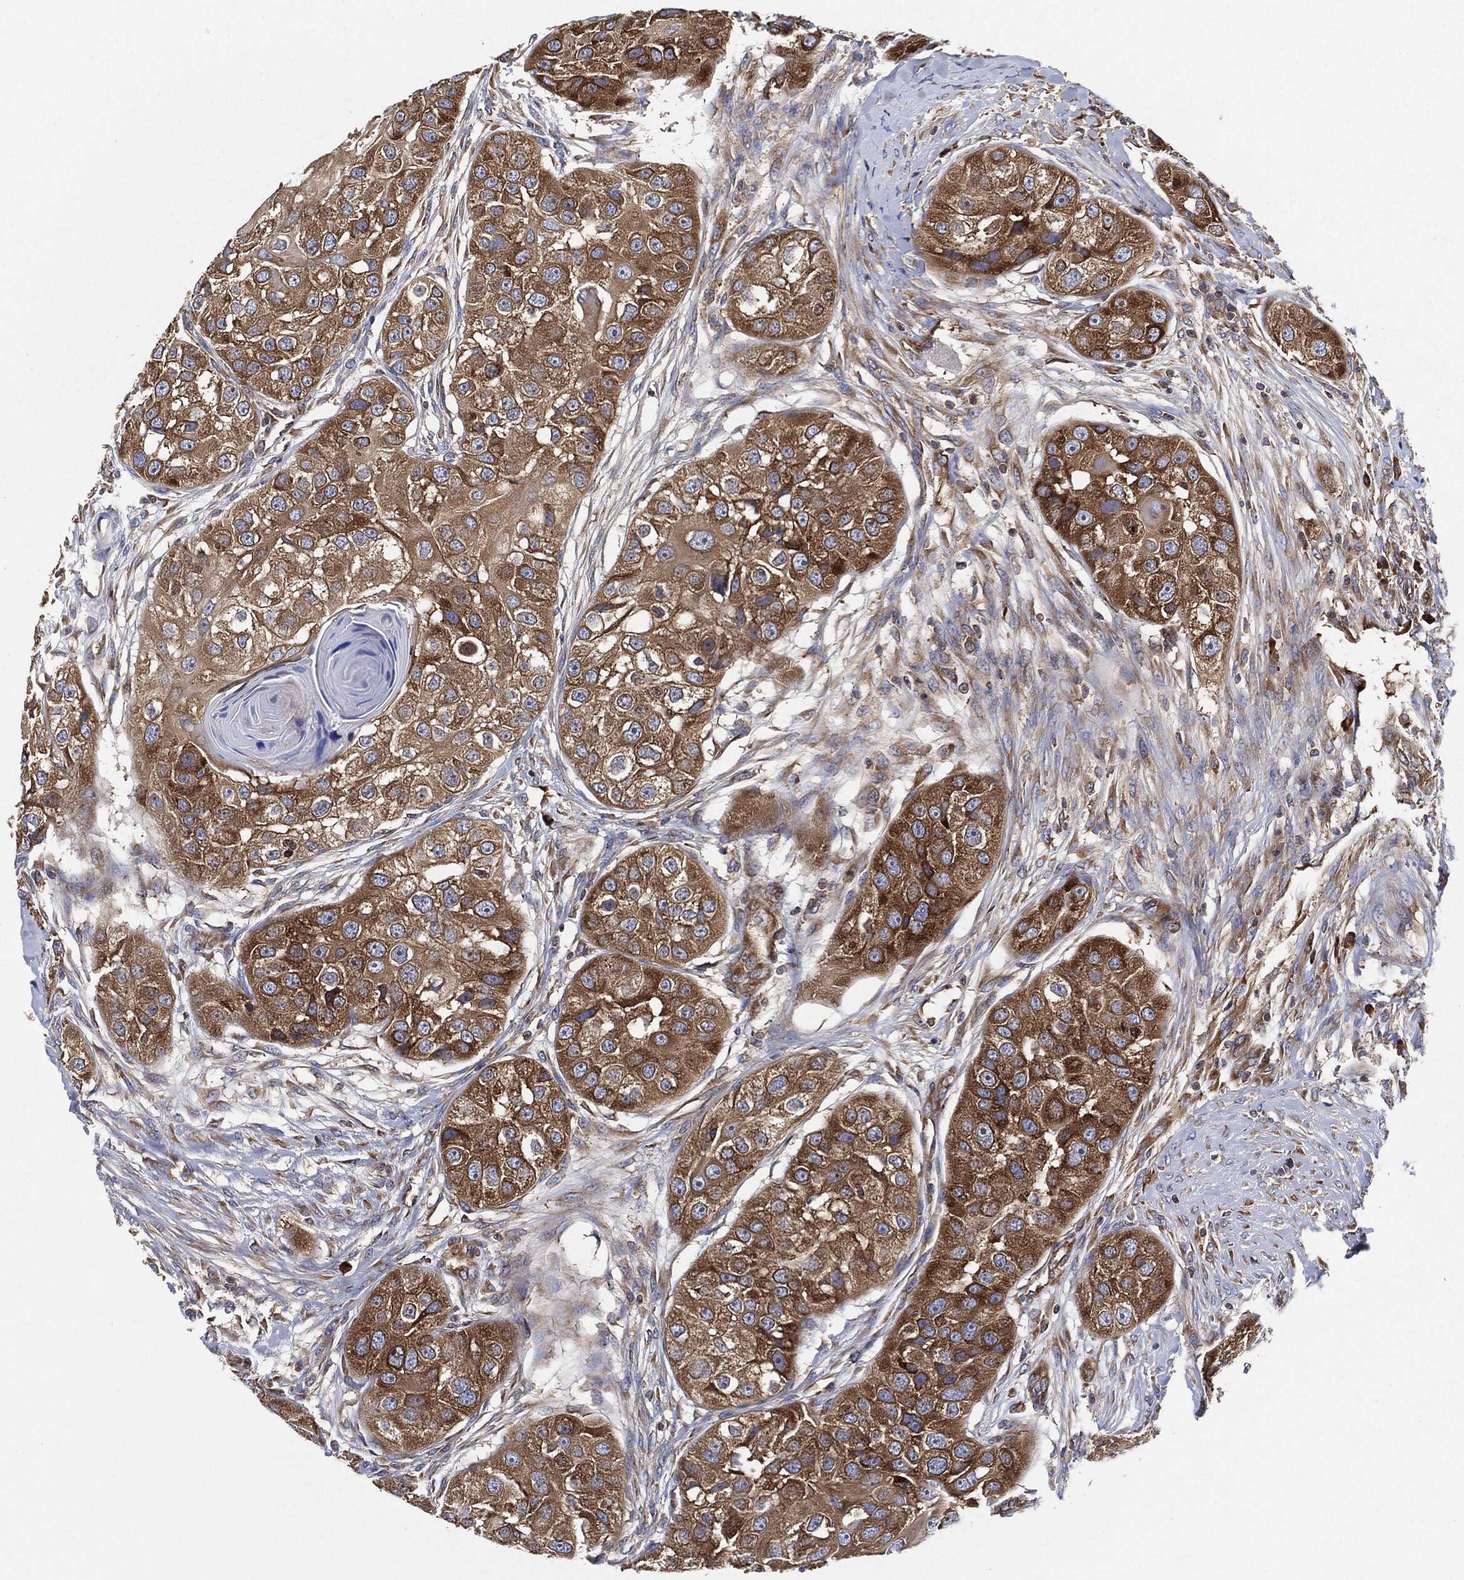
{"staining": {"intensity": "moderate", "quantity": ">75%", "location": "cytoplasmic/membranous"}, "tissue": "head and neck cancer", "cell_type": "Tumor cells", "image_type": "cancer", "snomed": [{"axis": "morphology", "description": "Normal tissue, NOS"}, {"axis": "morphology", "description": "Squamous cell carcinoma, NOS"}, {"axis": "topography", "description": "Skeletal muscle"}, {"axis": "topography", "description": "Head-Neck"}], "caption": "Moderate cytoplasmic/membranous staining for a protein is seen in about >75% of tumor cells of squamous cell carcinoma (head and neck) using IHC.", "gene": "EIF2S2", "patient": {"sex": "male", "age": 51}}